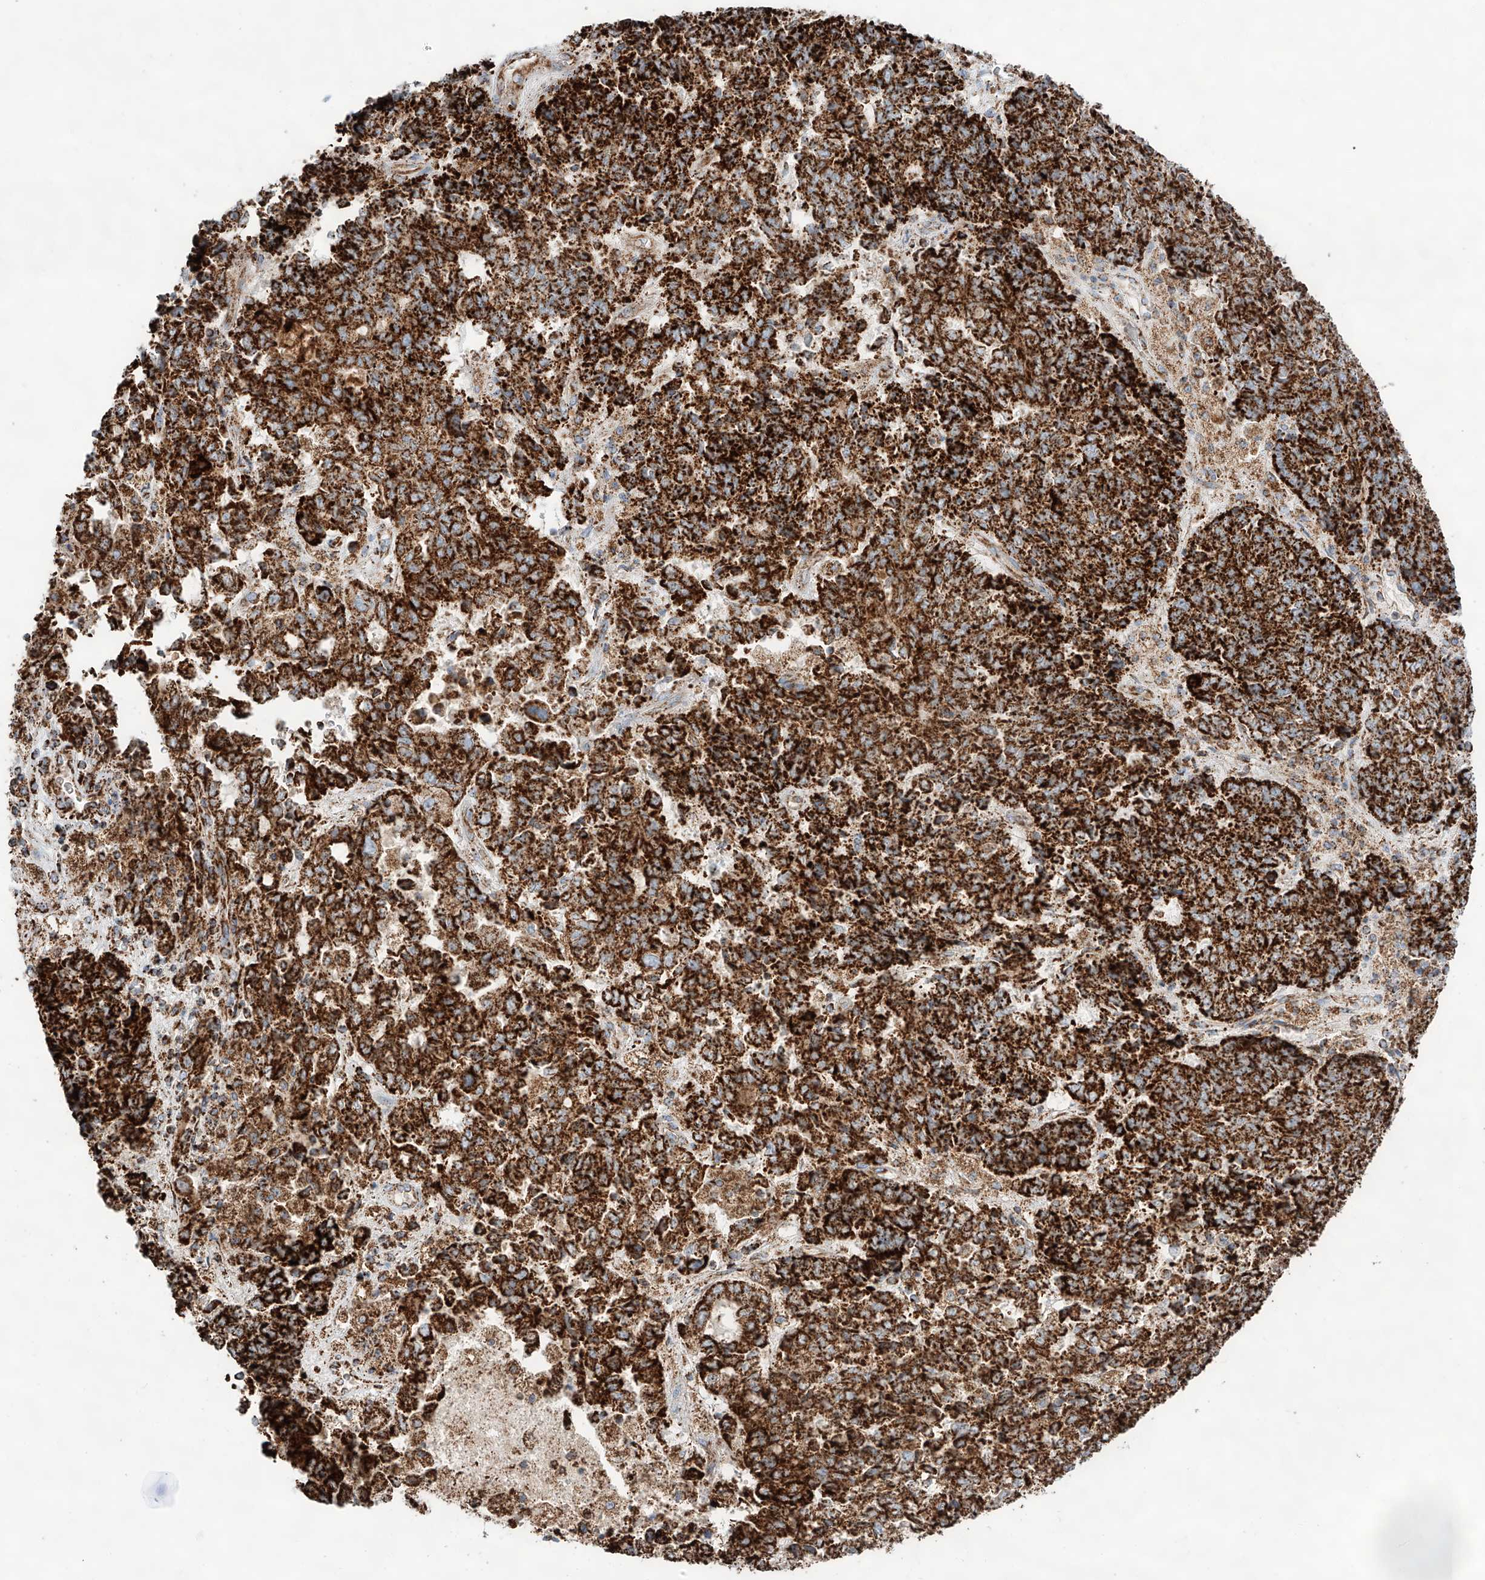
{"staining": {"intensity": "strong", "quantity": ">75%", "location": "cytoplasmic/membranous"}, "tissue": "endometrial cancer", "cell_type": "Tumor cells", "image_type": "cancer", "snomed": [{"axis": "morphology", "description": "Adenocarcinoma, NOS"}, {"axis": "topography", "description": "Endometrium"}], "caption": "Brown immunohistochemical staining in human endometrial cancer shows strong cytoplasmic/membranous expression in about >75% of tumor cells.", "gene": "TTC27", "patient": {"sex": "female", "age": 80}}